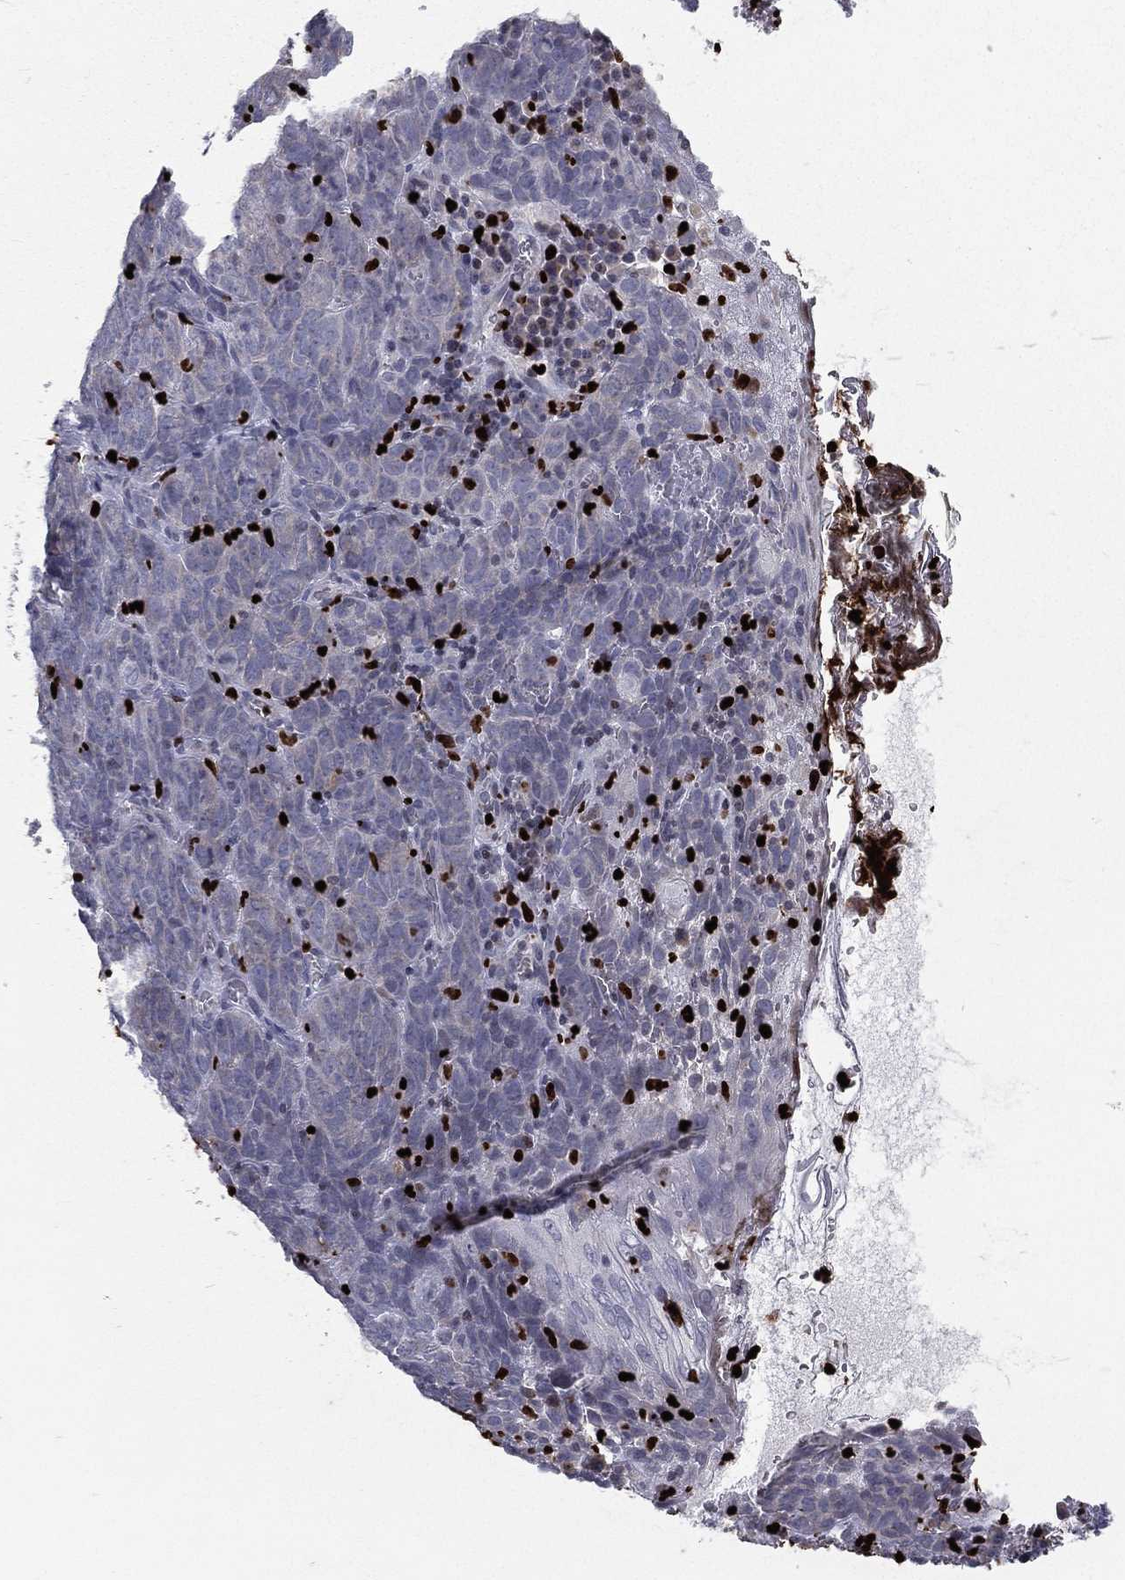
{"staining": {"intensity": "negative", "quantity": "none", "location": "none"}, "tissue": "skin cancer", "cell_type": "Tumor cells", "image_type": "cancer", "snomed": [{"axis": "morphology", "description": "Squamous cell carcinoma, NOS"}, {"axis": "topography", "description": "Skin"}, {"axis": "topography", "description": "Anal"}], "caption": "Human skin cancer stained for a protein using immunohistochemistry (IHC) demonstrates no expression in tumor cells.", "gene": "MNDA", "patient": {"sex": "female", "age": 51}}